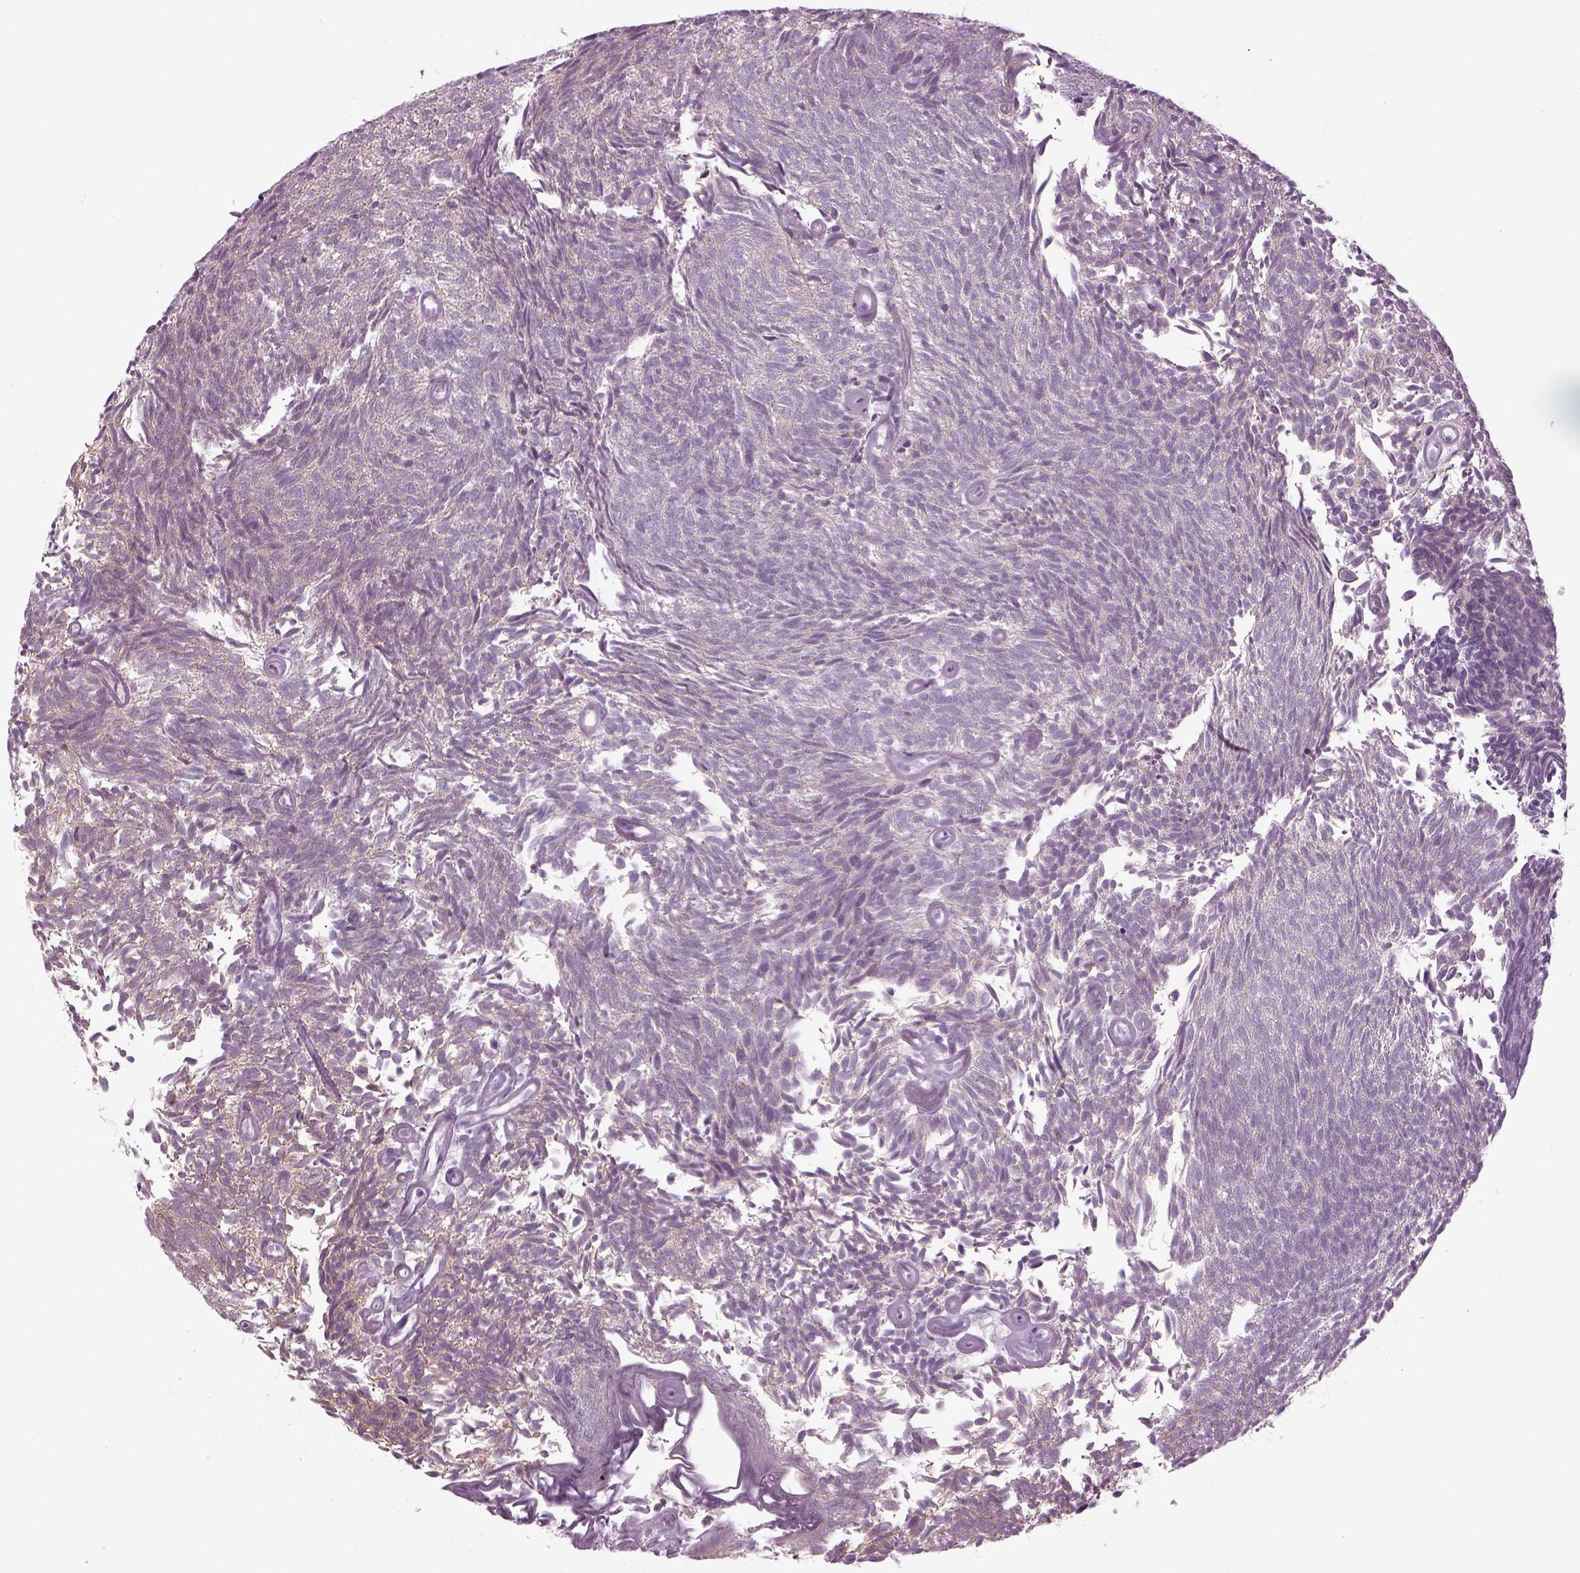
{"staining": {"intensity": "negative", "quantity": "none", "location": "none"}, "tissue": "urothelial cancer", "cell_type": "Tumor cells", "image_type": "cancer", "snomed": [{"axis": "morphology", "description": "Urothelial carcinoma, Low grade"}, {"axis": "topography", "description": "Urinary bladder"}], "caption": "The micrograph displays no staining of tumor cells in urothelial cancer.", "gene": "LRRIQ3", "patient": {"sex": "male", "age": 77}}